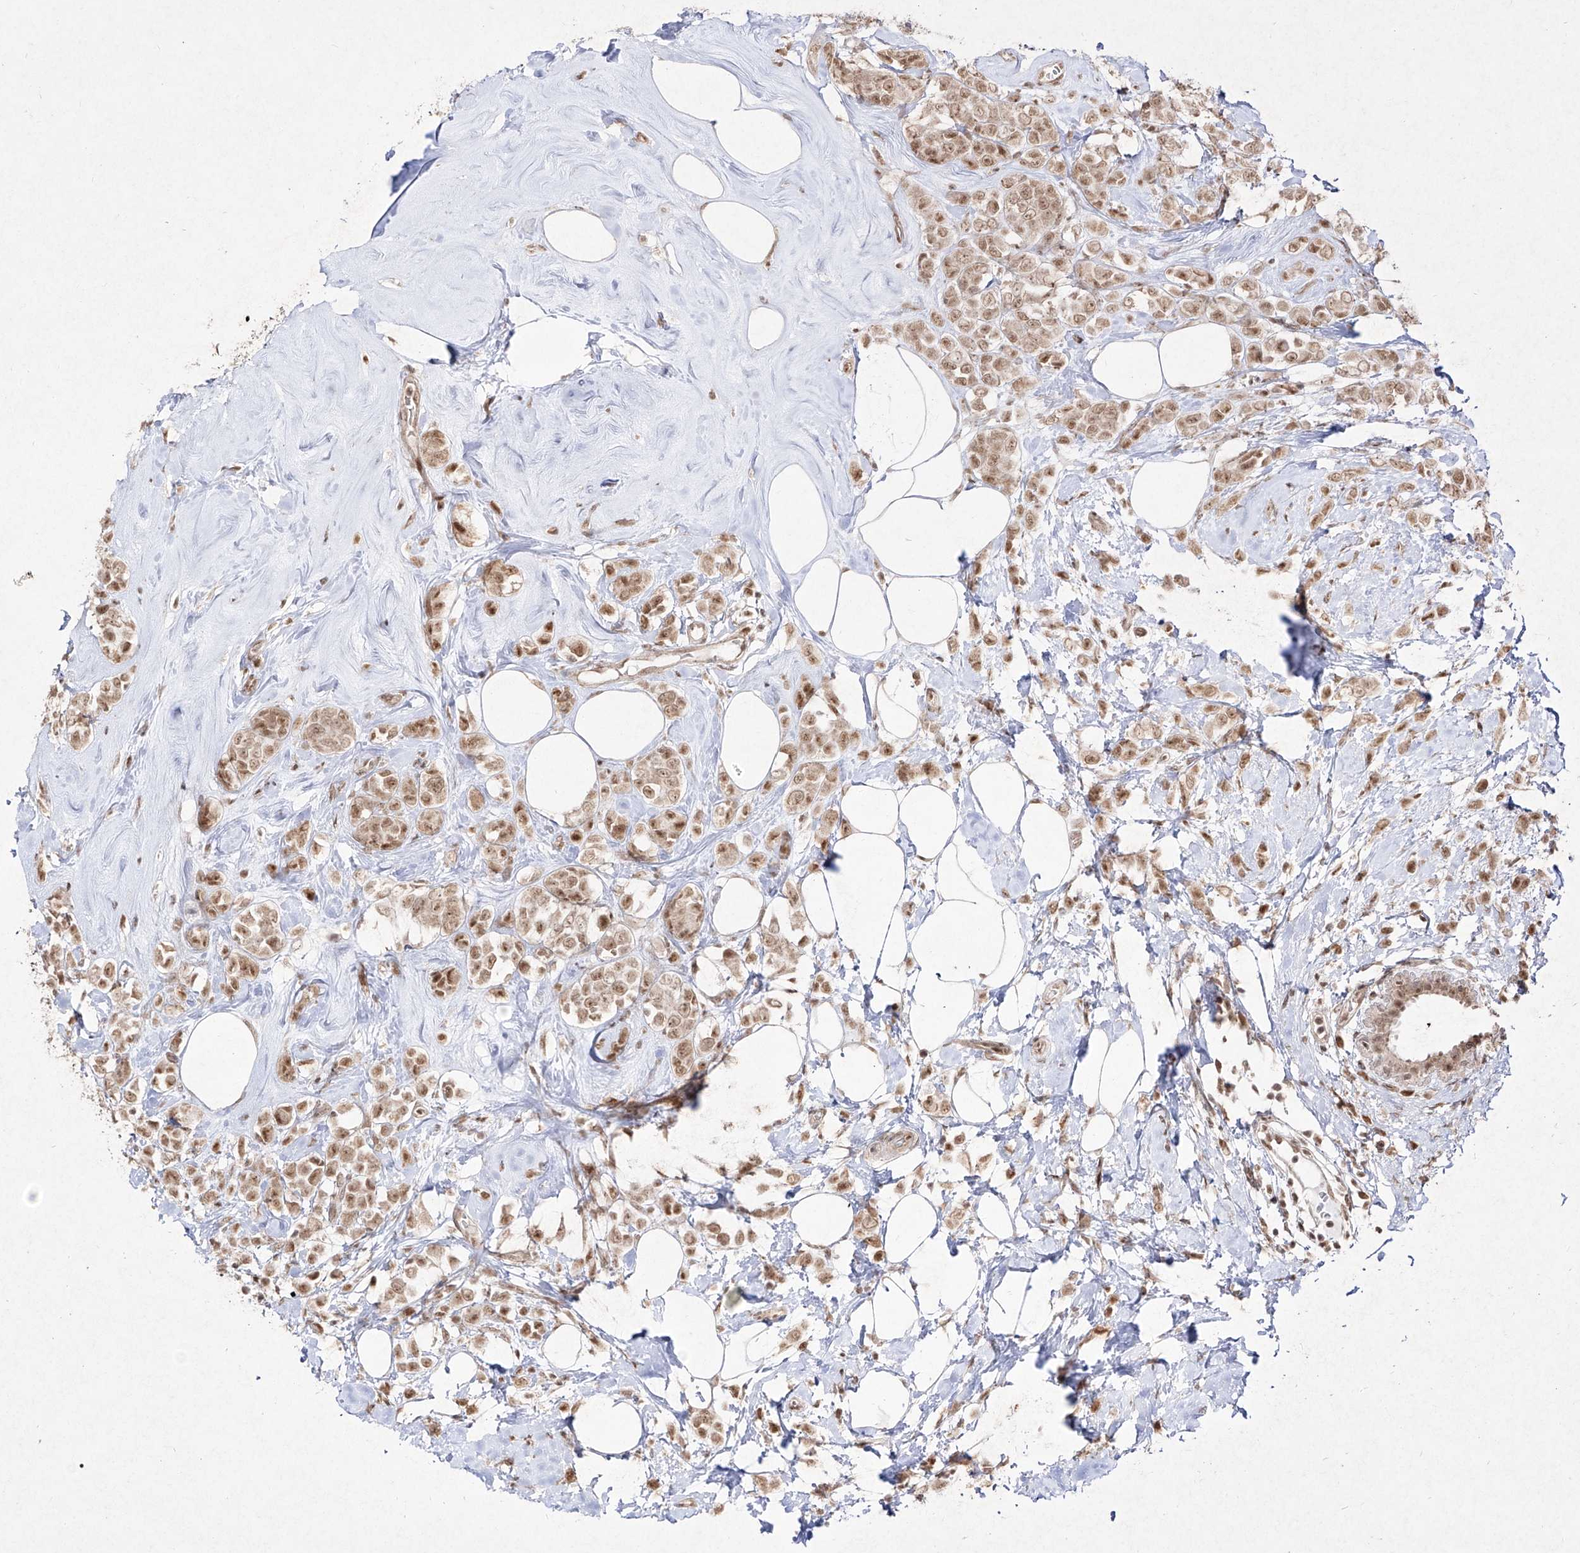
{"staining": {"intensity": "moderate", "quantity": ">75%", "location": "nuclear"}, "tissue": "breast cancer", "cell_type": "Tumor cells", "image_type": "cancer", "snomed": [{"axis": "morphology", "description": "Lobular carcinoma"}, {"axis": "topography", "description": "Breast"}], "caption": "Protein analysis of breast lobular carcinoma tissue shows moderate nuclear positivity in approximately >75% of tumor cells.", "gene": "SNRNP27", "patient": {"sex": "female", "age": 47}}